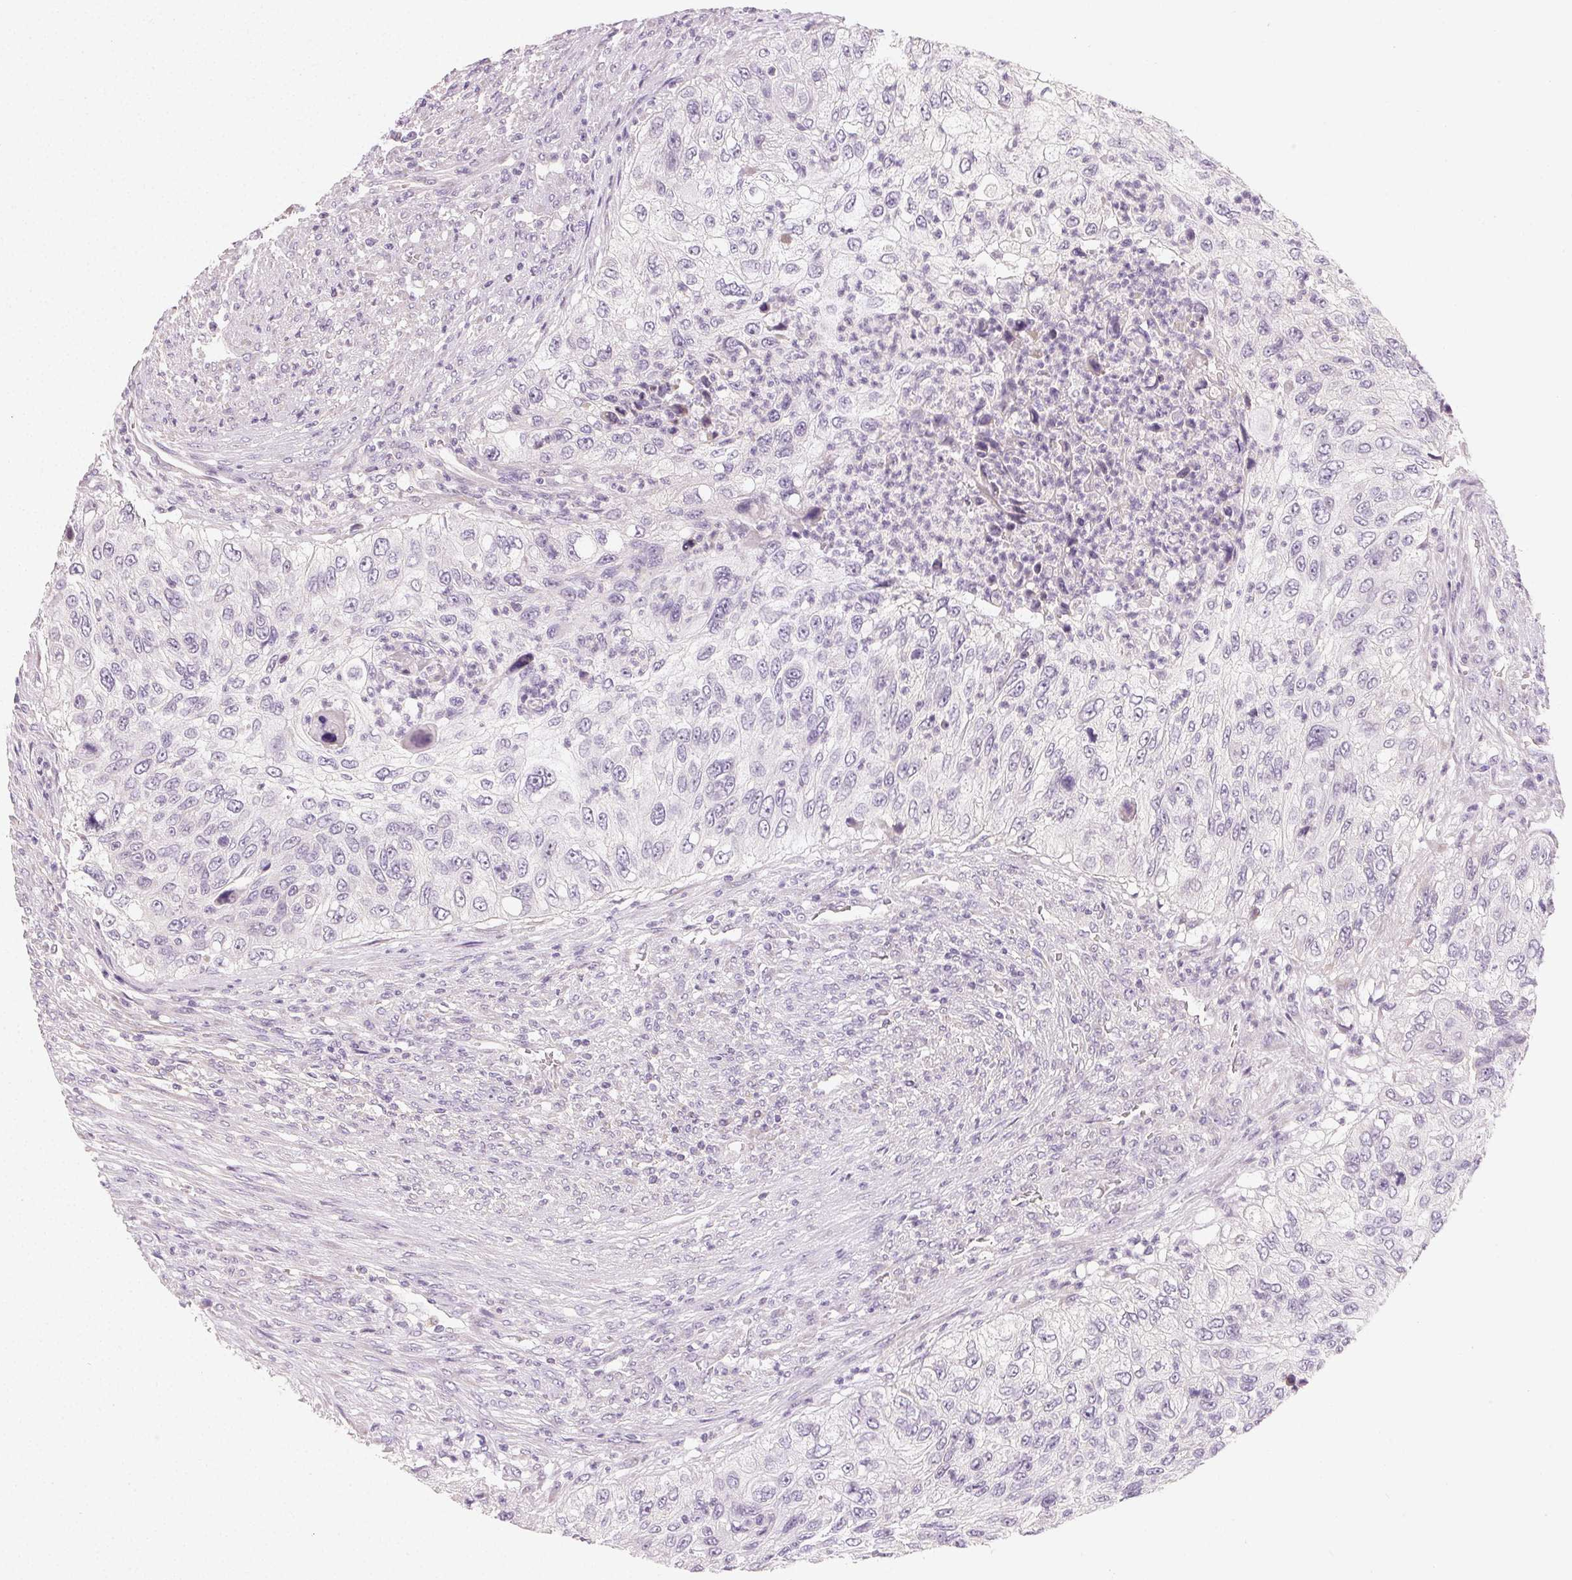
{"staining": {"intensity": "negative", "quantity": "none", "location": "none"}, "tissue": "urothelial cancer", "cell_type": "Tumor cells", "image_type": "cancer", "snomed": [{"axis": "morphology", "description": "Urothelial carcinoma, High grade"}, {"axis": "topography", "description": "Urinary bladder"}], "caption": "Immunohistochemical staining of urothelial cancer reveals no significant expression in tumor cells.", "gene": "MYBL1", "patient": {"sex": "female", "age": 60}}